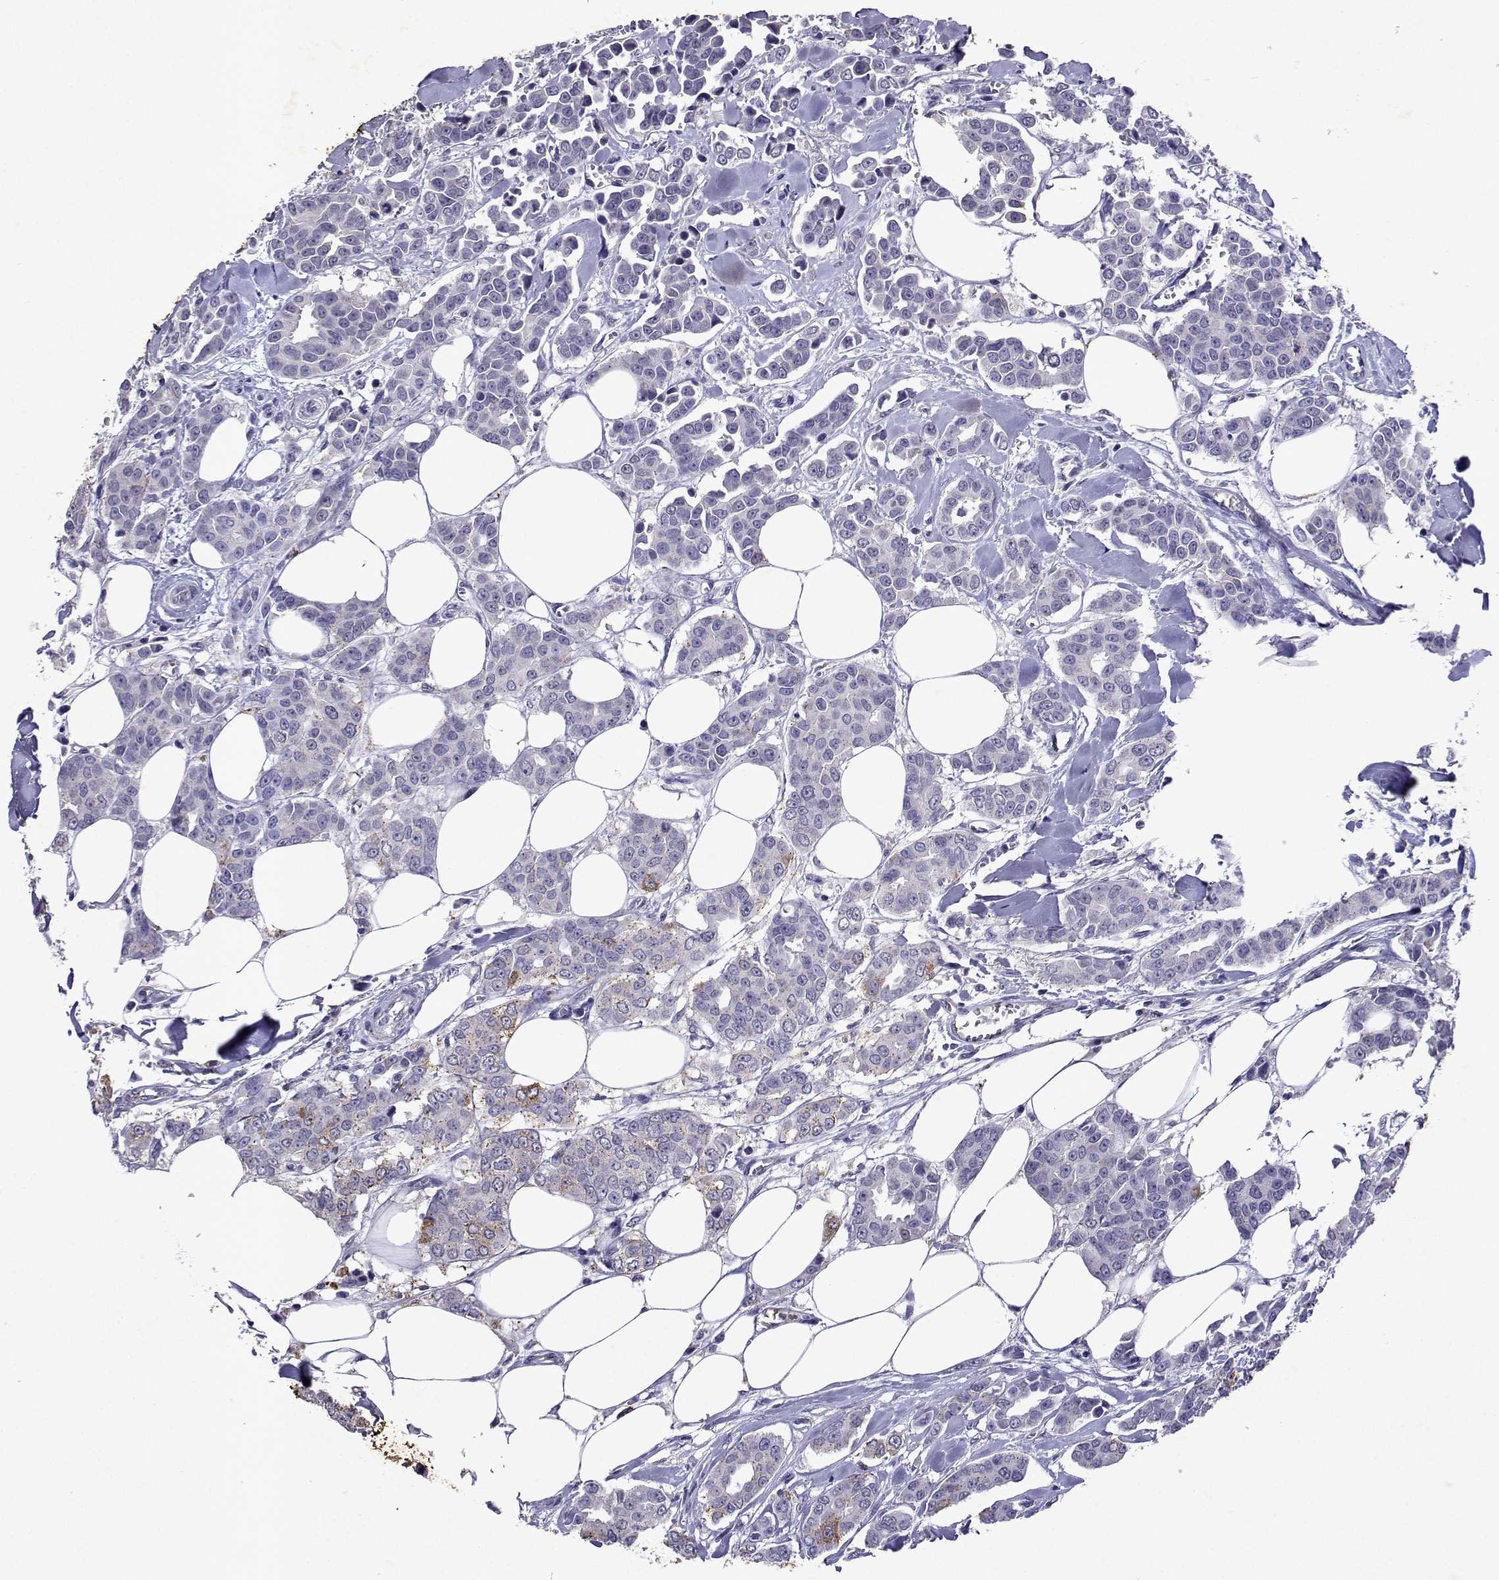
{"staining": {"intensity": "weak", "quantity": "<25%", "location": "cytoplasmic/membranous"}, "tissue": "breast cancer", "cell_type": "Tumor cells", "image_type": "cancer", "snomed": [{"axis": "morphology", "description": "Duct carcinoma"}, {"axis": "topography", "description": "Breast"}], "caption": "Histopathology image shows no significant protein staining in tumor cells of breast cancer (infiltrating ductal carcinoma).", "gene": "DUSP28", "patient": {"sex": "female", "age": 94}}